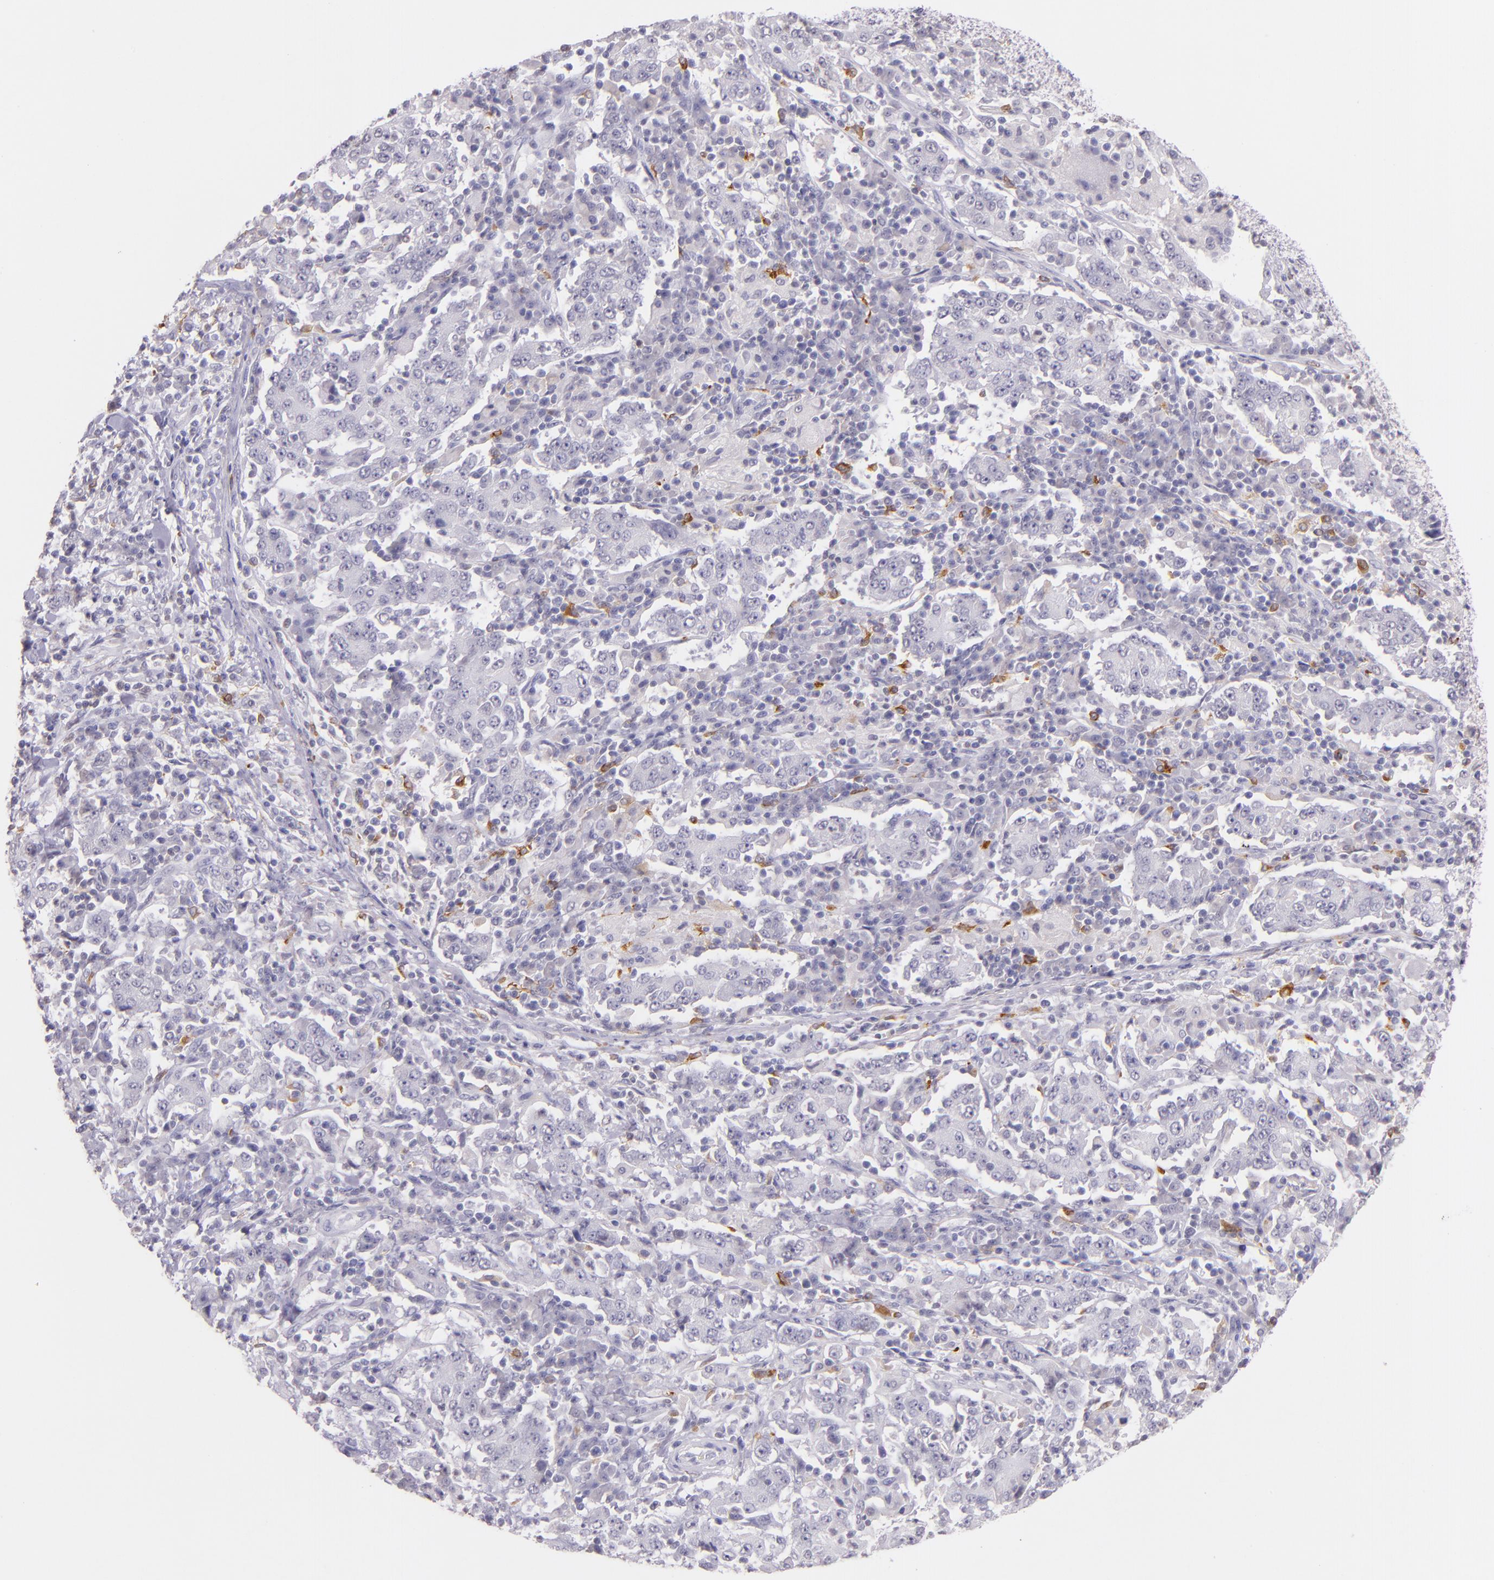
{"staining": {"intensity": "negative", "quantity": "none", "location": "none"}, "tissue": "stomach cancer", "cell_type": "Tumor cells", "image_type": "cancer", "snomed": [{"axis": "morphology", "description": "Normal tissue, NOS"}, {"axis": "morphology", "description": "Adenocarcinoma, NOS"}, {"axis": "topography", "description": "Stomach, upper"}, {"axis": "topography", "description": "Stomach"}], "caption": "This image is of stomach cancer stained with IHC to label a protein in brown with the nuclei are counter-stained blue. There is no staining in tumor cells.", "gene": "RTN1", "patient": {"sex": "male", "age": 59}}